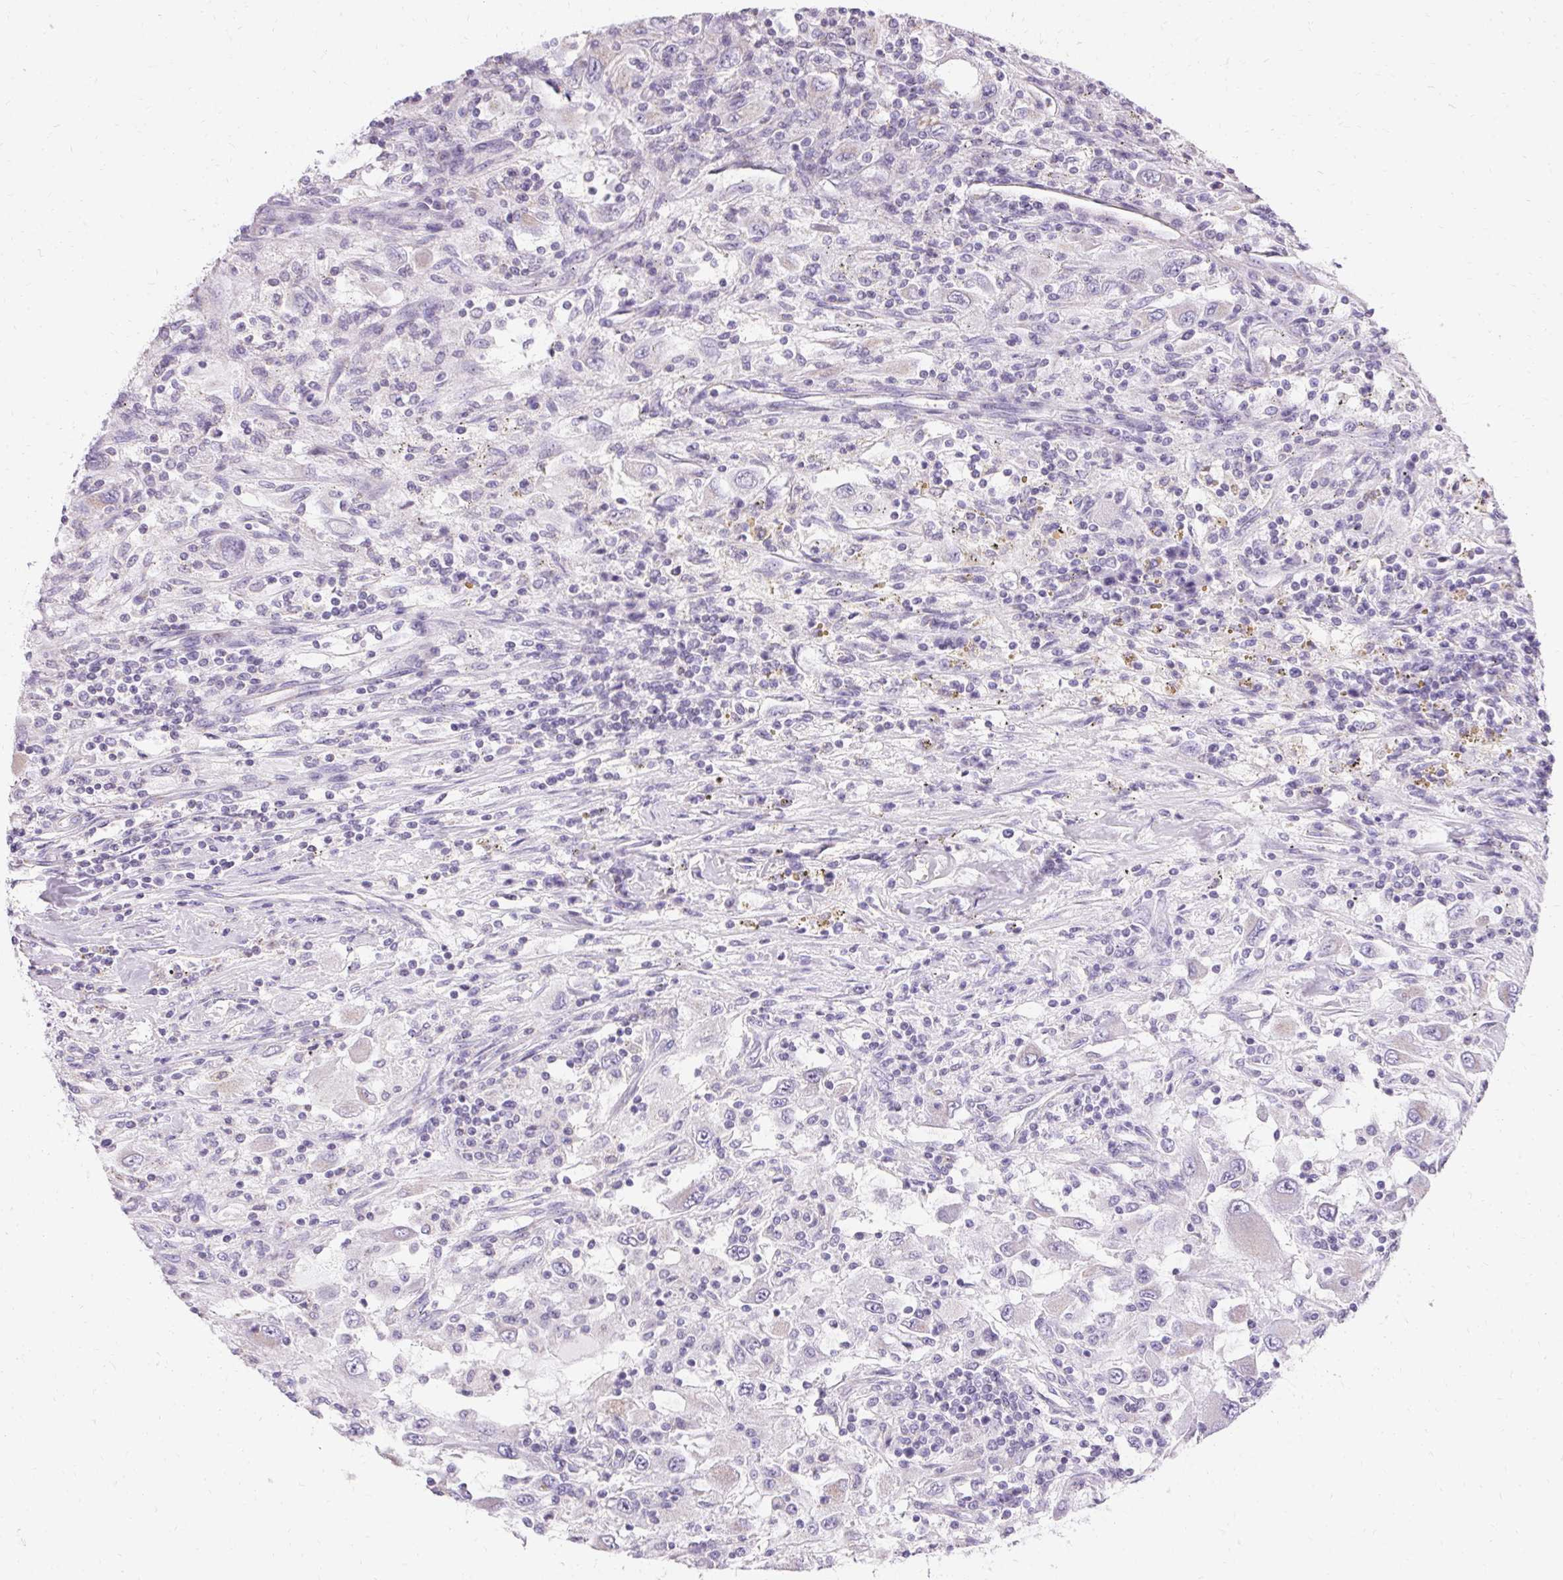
{"staining": {"intensity": "negative", "quantity": "none", "location": "none"}, "tissue": "renal cancer", "cell_type": "Tumor cells", "image_type": "cancer", "snomed": [{"axis": "morphology", "description": "Adenocarcinoma, NOS"}, {"axis": "topography", "description": "Kidney"}], "caption": "High magnification brightfield microscopy of renal cancer stained with DAB (brown) and counterstained with hematoxylin (blue): tumor cells show no significant positivity. Nuclei are stained in blue.", "gene": "ASGR2", "patient": {"sex": "female", "age": 67}}